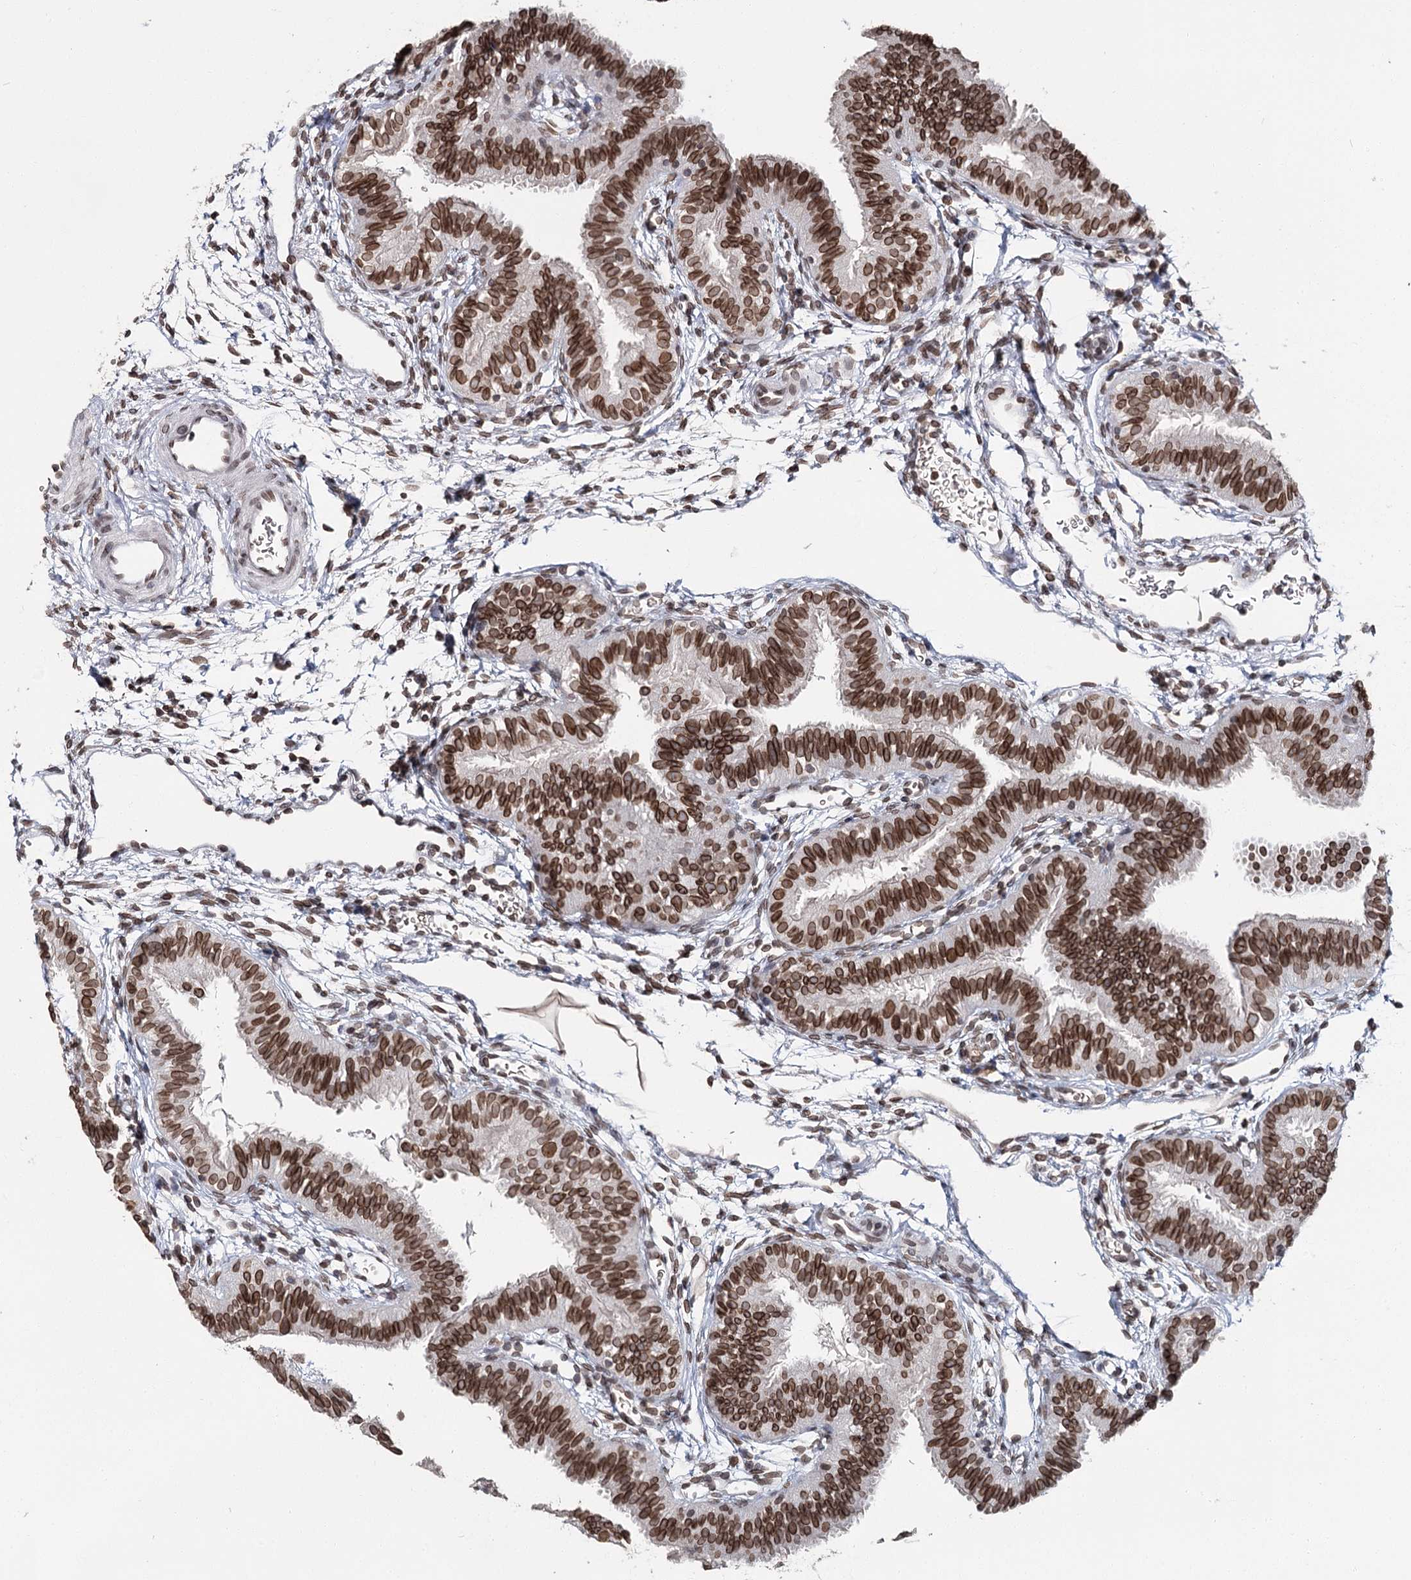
{"staining": {"intensity": "strong", "quantity": ">75%", "location": "cytoplasmic/membranous,nuclear"}, "tissue": "fallopian tube", "cell_type": "Glandular cells", "image_type": "normal", "snomed": [{"axis": "morphology", "description": "Normal tissue, NOS"}, {"axis": "topography", "description": "Fallopian tube"}], "caption": "Protein expression analysis of benign fallopian tube reveals strong cytoplasmic/membranous,nuclear positivity in about >75% of glandular cells.", "gene": "KIAA0930", "patient": {"sex": "female", "age": 35}}